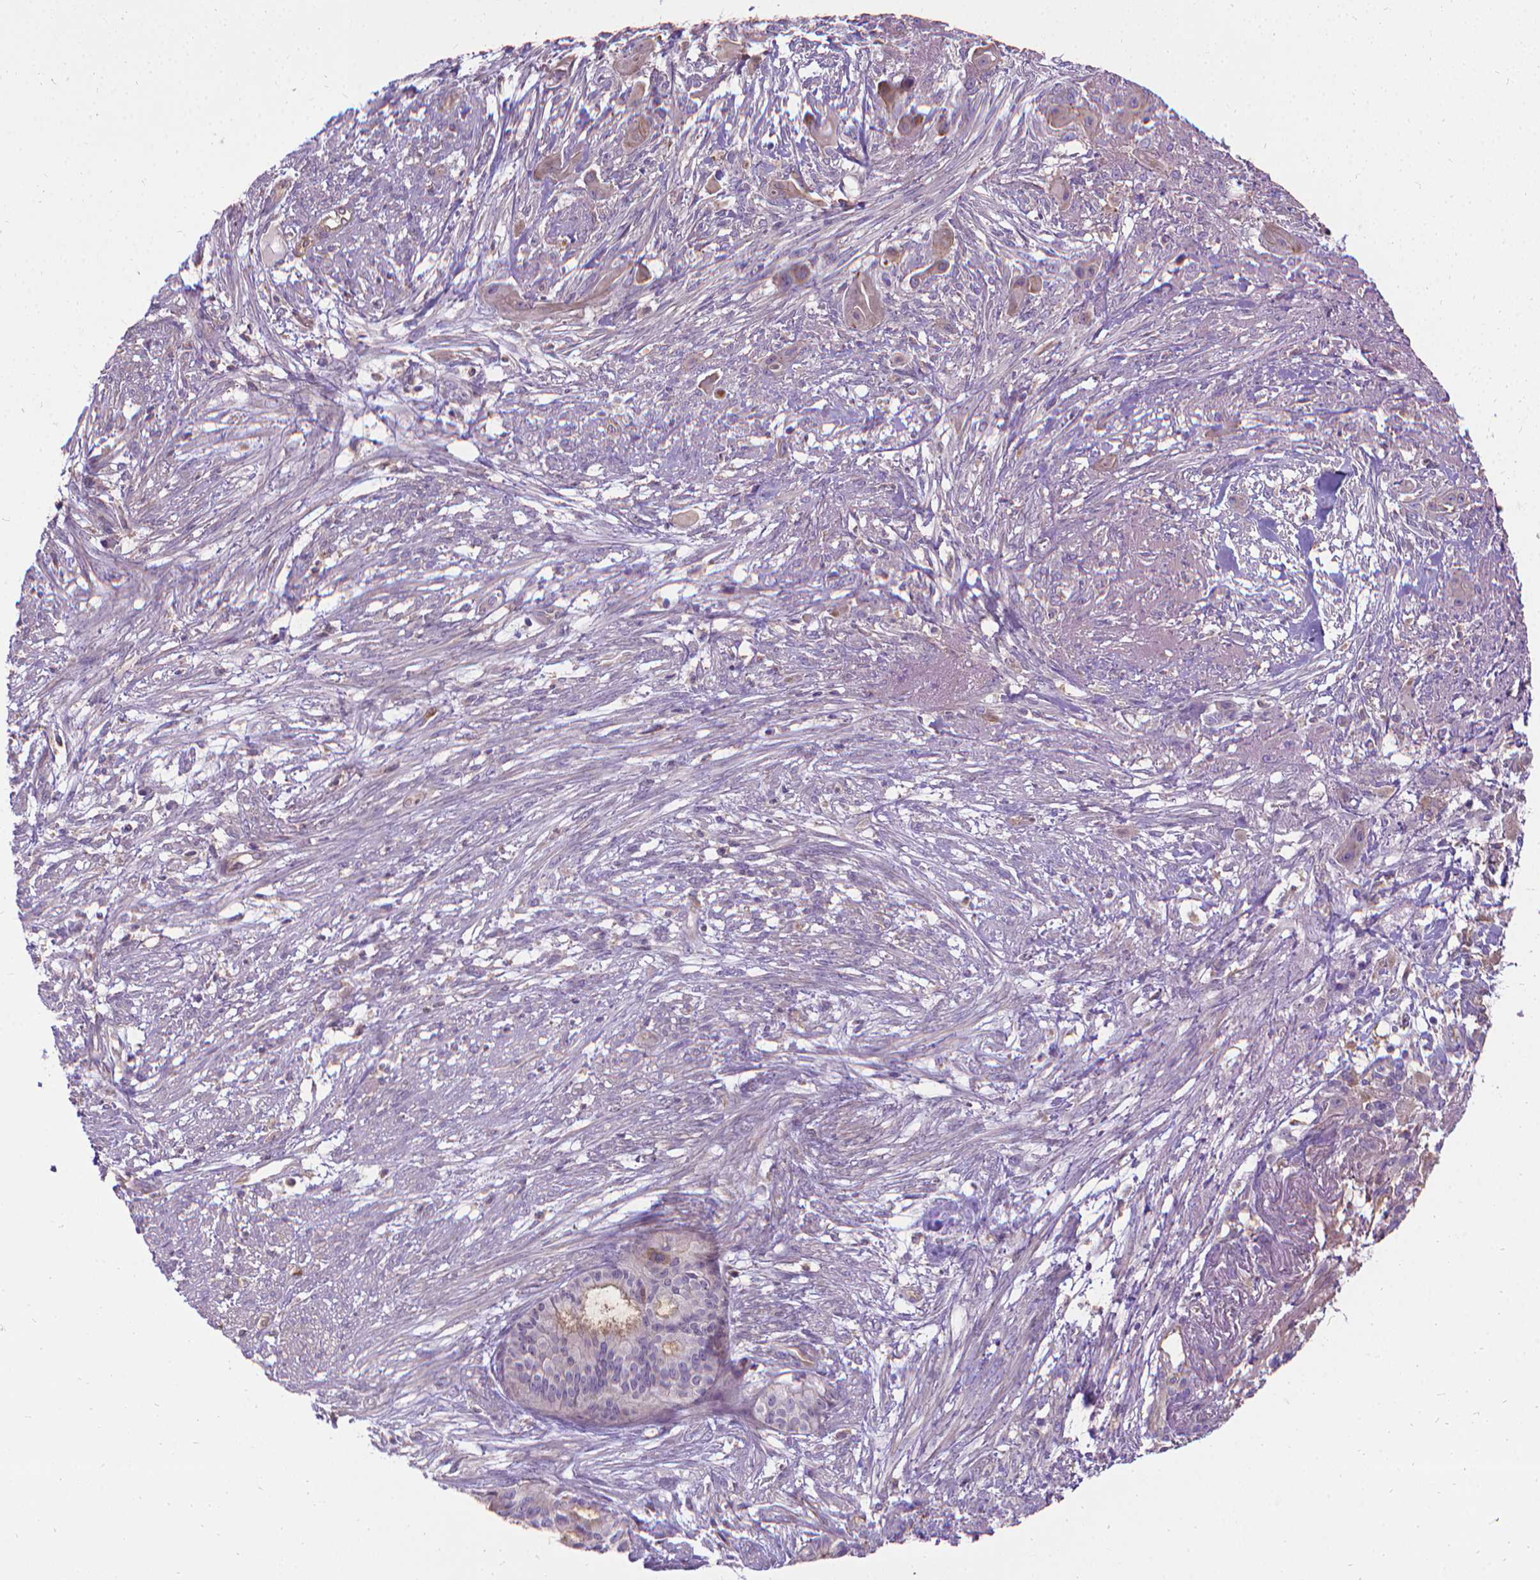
{"staining": {"intensity": "weak", "quantity": "<25%", "location": "cytoplasmic/membranous"}, "tissue": "endometrial cancer", "cell_type": "Tumor cells", "image_type": "cancer", "snomed": [{"axis": "morphology", "description": "Adenocarcinoma, NOS"}, {"axis": "topography", "description": "Endometrium"}], "caption": "This image is of endometrial cancer (adenocarcinoma) stained with immunohistochemistry (IHC) to label a protein in brown with the nuclei are counter-stained blue. There is no expression in tumor cells.", "gene": "CFAP299", "patient": {"sex": "female", "age": 86}}